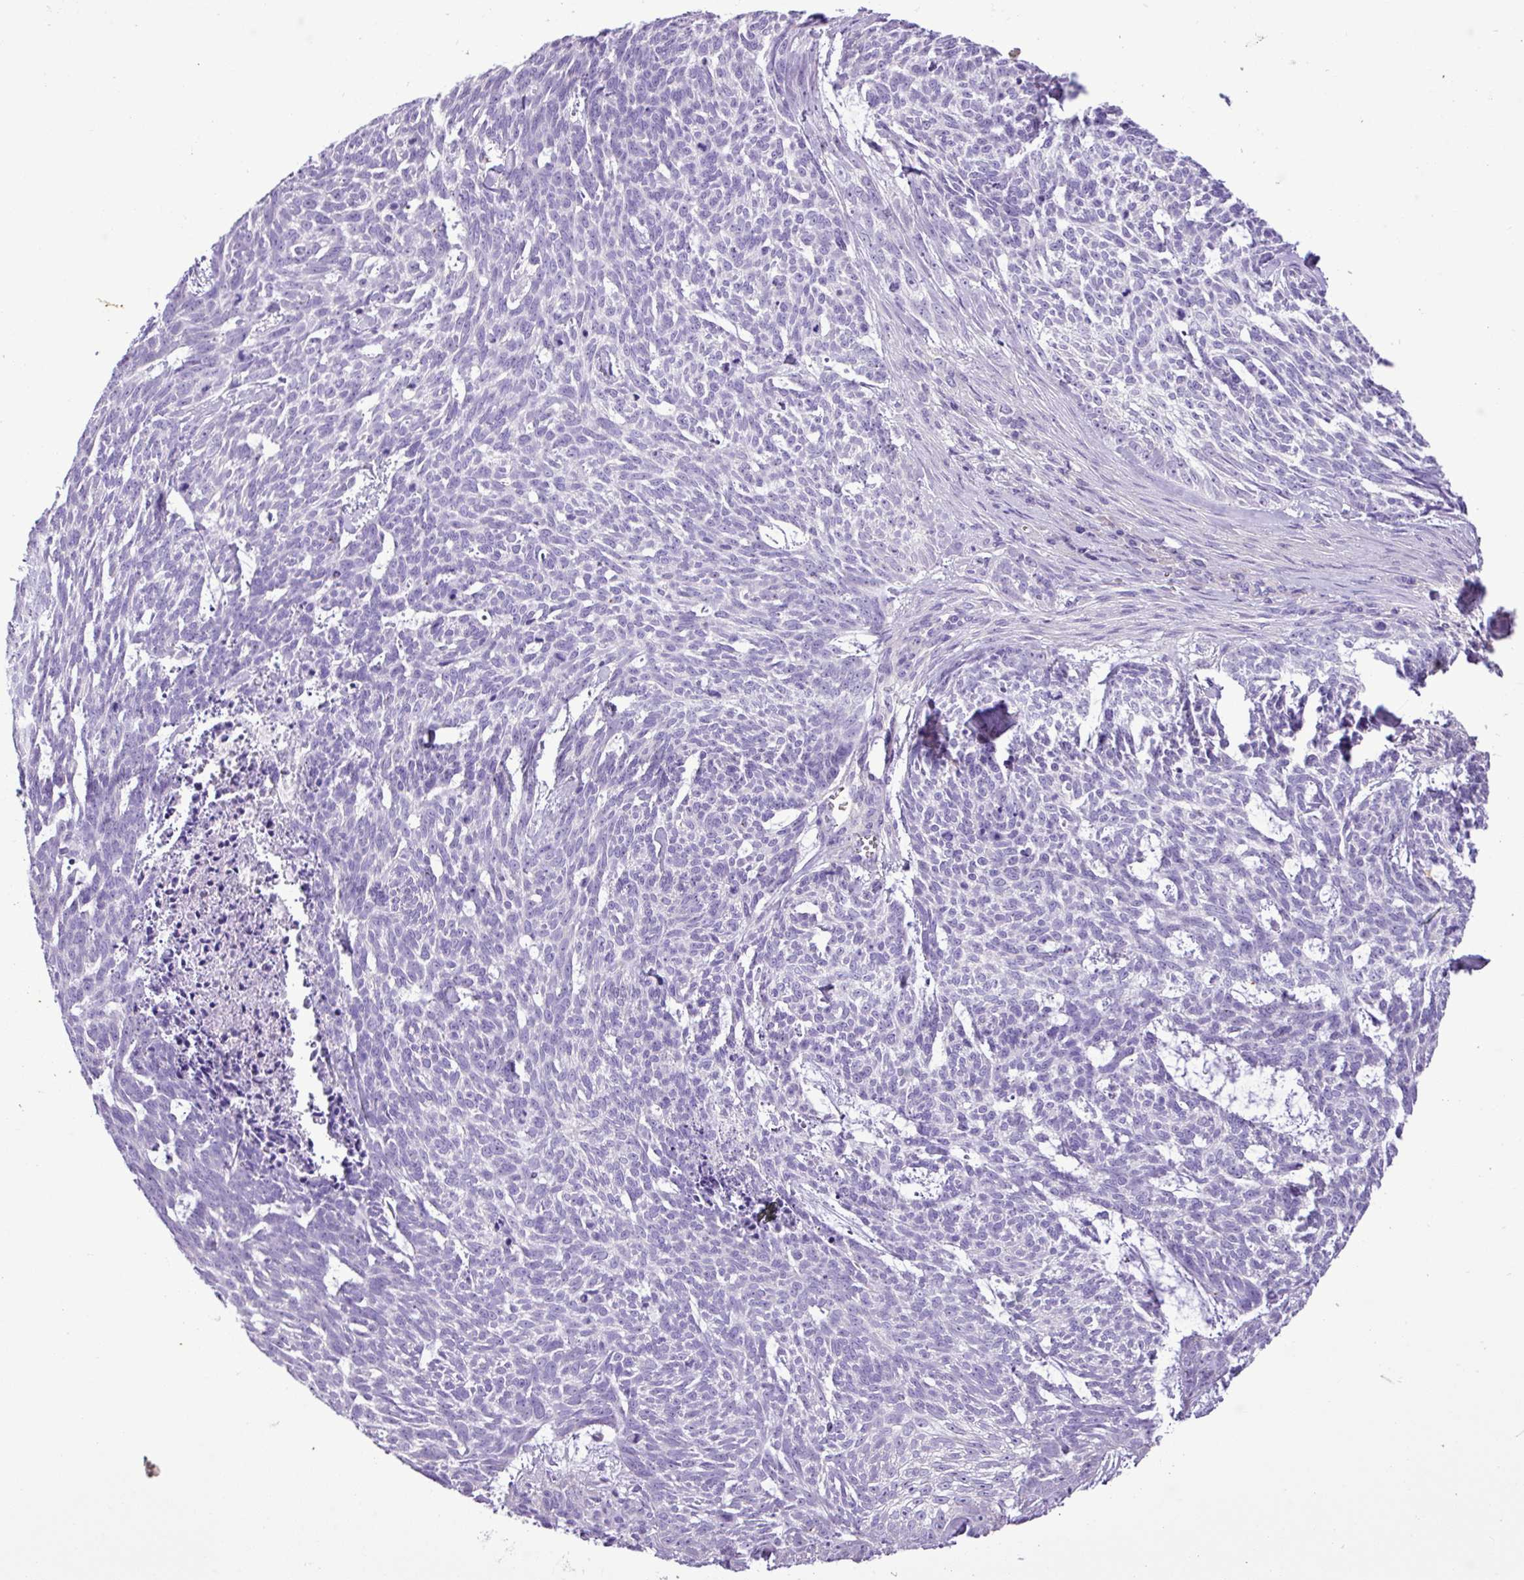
{"staining": {"intensity": "negative", "quantity": "none", "location": "none"}, "tissue": "skin cancer", "cell_type": "Tumor cells", "image_type": "cancer", "snomed": [{"axis": "morphology", "description": "Basal cell carcinoma"}, {"axis": "topography", "description": "Skin"}], "caption": "This is an immunohistochemistry image of human skin cancer. There is no expression in tumor cells.", "gene": "ZNF334", "patient": {"sex": "female", "age": 93}}